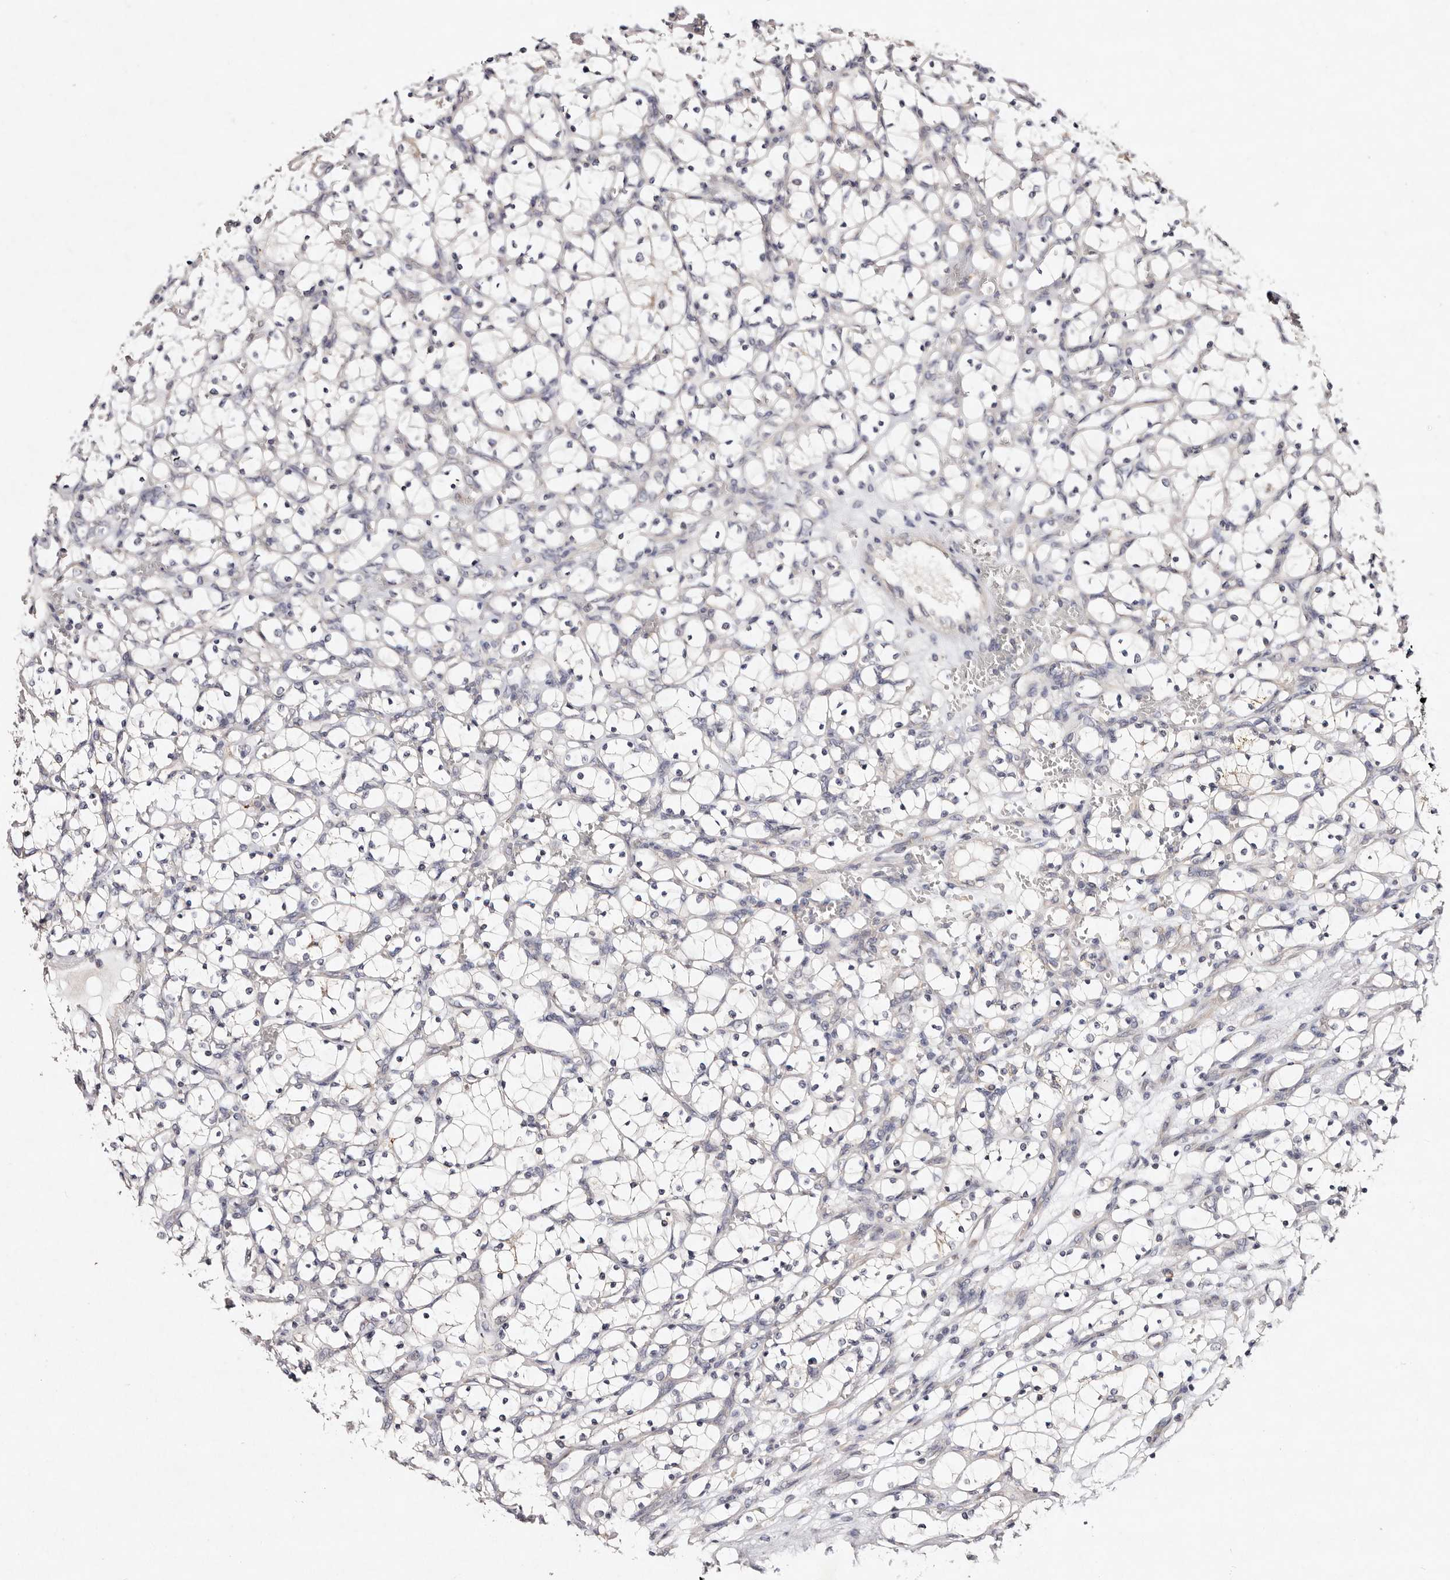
{"staining": {"intensity": "negative", "quantity": "none", "location": "none"}, "tissue": "renal cancer", "cell_type": "Tumor cells", "image_type": "cancer", "snomed": [{"axis": "morphology", "description": "Adenocarcinoma, NOS"}, {"axis": "topography", "description": "Kidney"}], "caption": "High magnification brightfield microscopy of renal cancer (adenocarcinoma) stained with DAB (3,3'-diaminobenzidine) (brown) and counterstained with hematoxylin (blue): tumor cells show no significant staining. (IHC, brightfield microscopy, high magnification).", "gene": "TSC2", "patient": {"sex": "female", "age": 69}}